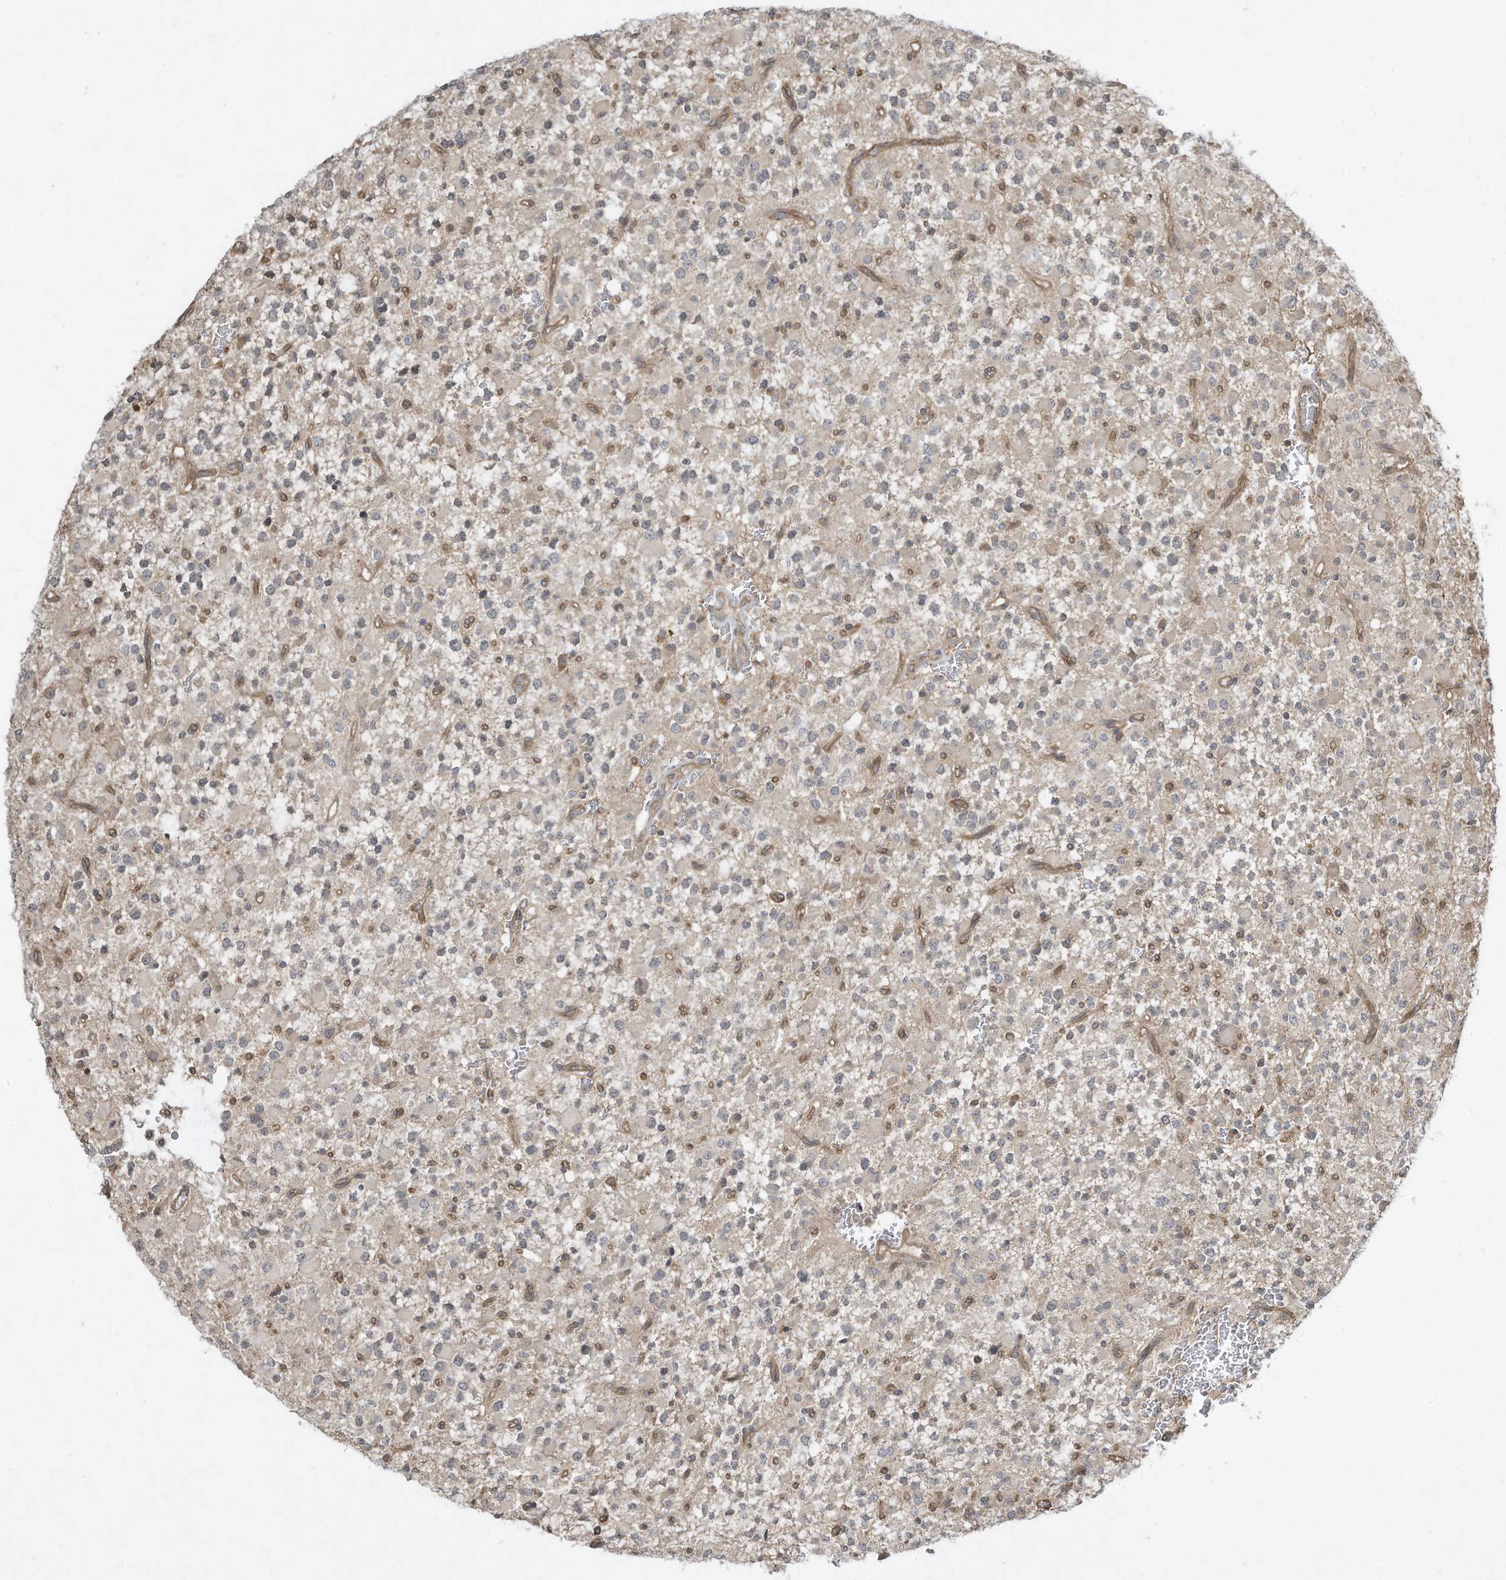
{"staining": {"intensity": "weak", "quantity": "<25%", "location": "cytoplasmic/membranous"}, "tissue": "glioma", "cell_type": "Tumor cells", "image_type": "cancer", "snomed": [{"axis": "morphology", "description": "Glioma, malignant, High grade"}, {"axis": "topography", "description": "Brain"}], "caption": "Tumor cells are negative for brown protein staining in high-grade glioma (malignant).", "gene": "MATN2", "patient": {"sex": "male", "age": 34}}